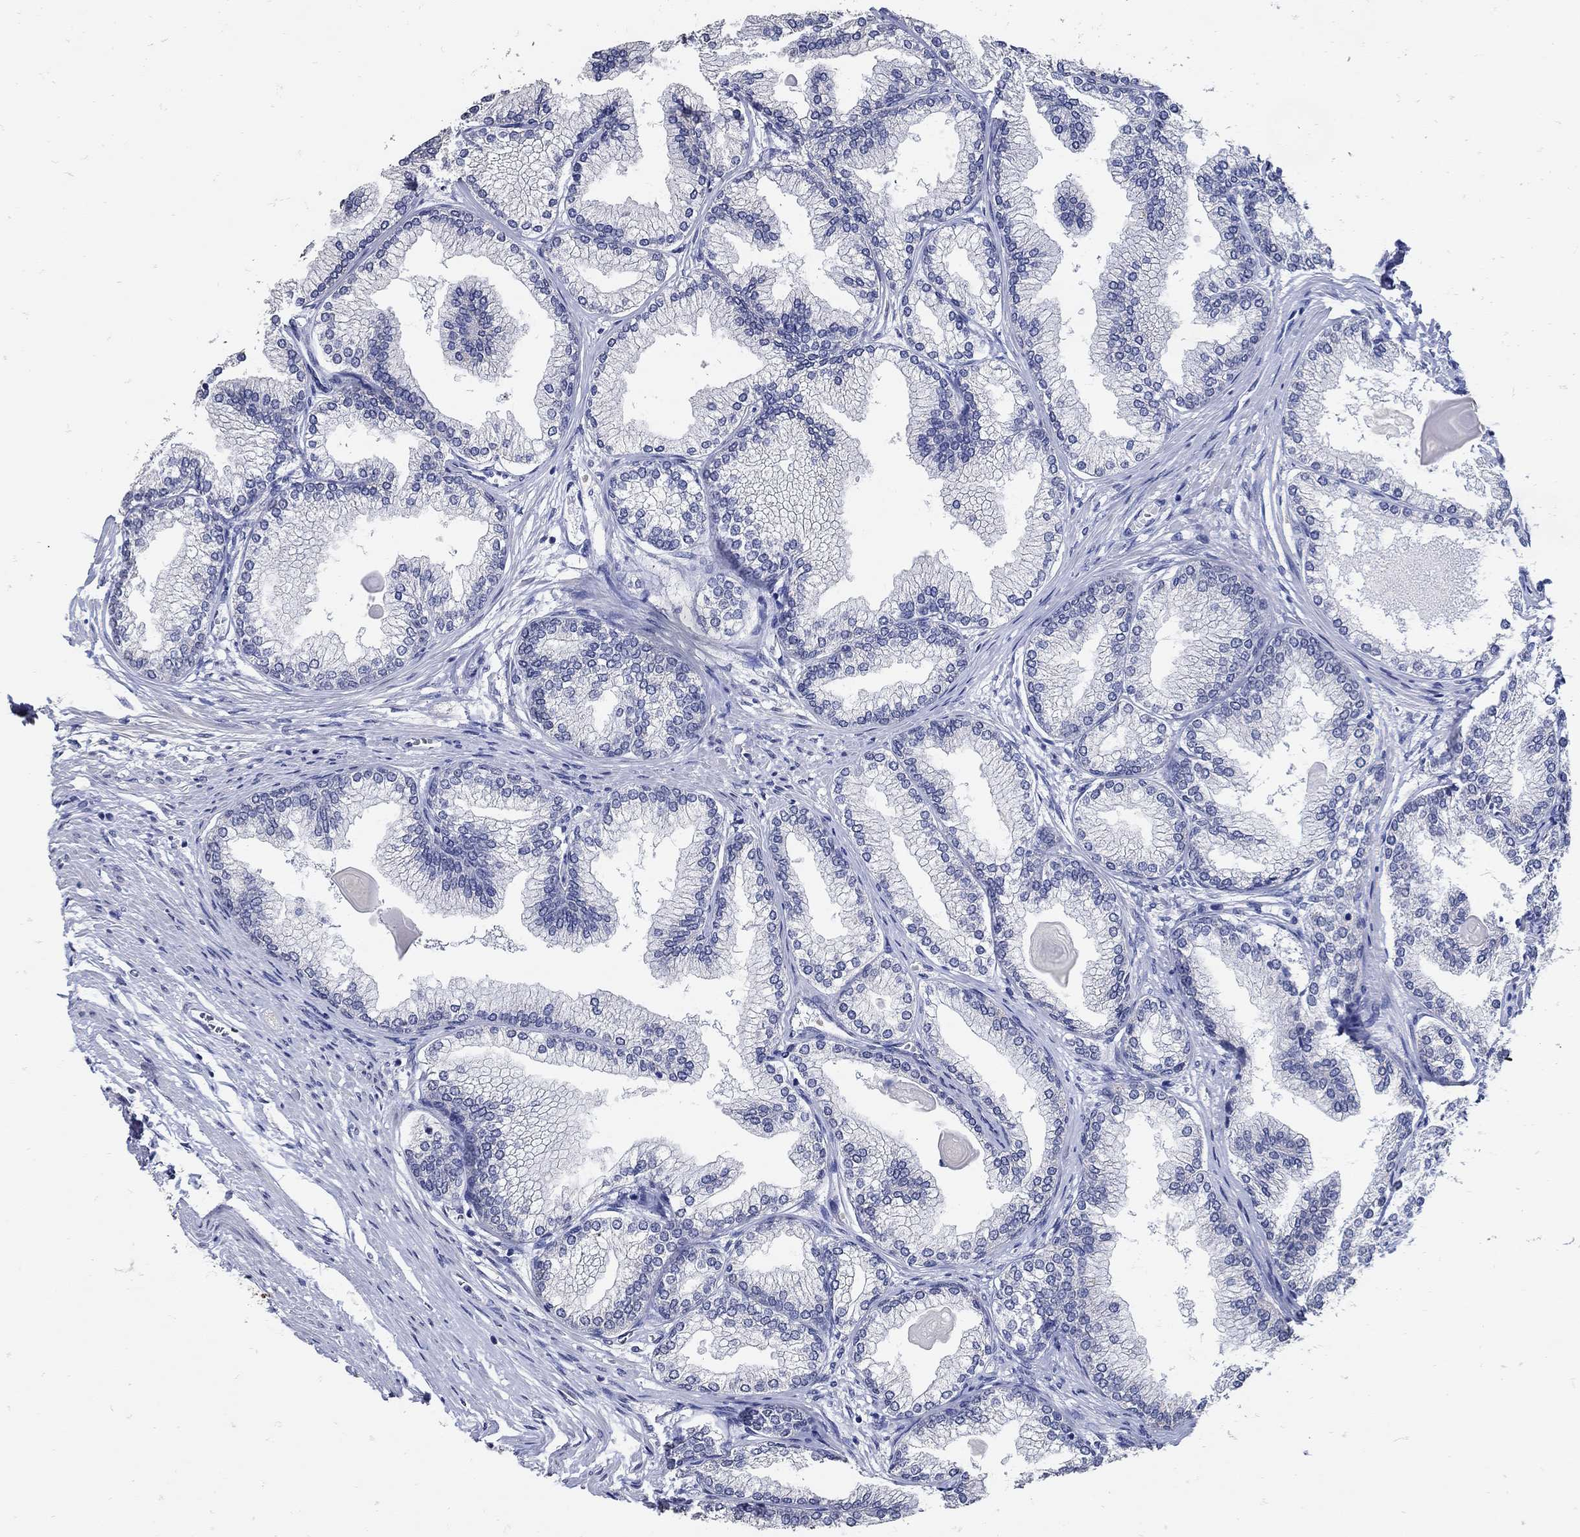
{"staining": {"intensity": "negative", "quantity": "none", "location": "none"}, "tissue": "prostate", "cell_type": "Glandular cells", "image_type": "normal", "snomed": [{"axis": "morphology", "description": "Normal tissue, NOS"}, {"axis": "topography", "description": "Prostate"}], "caption": "Protein analysis of unremarkable prostate reveals no significant expression in glandular cells.", "gene": "KCNN3", "patient": {"sex": "male", "age": 72}}